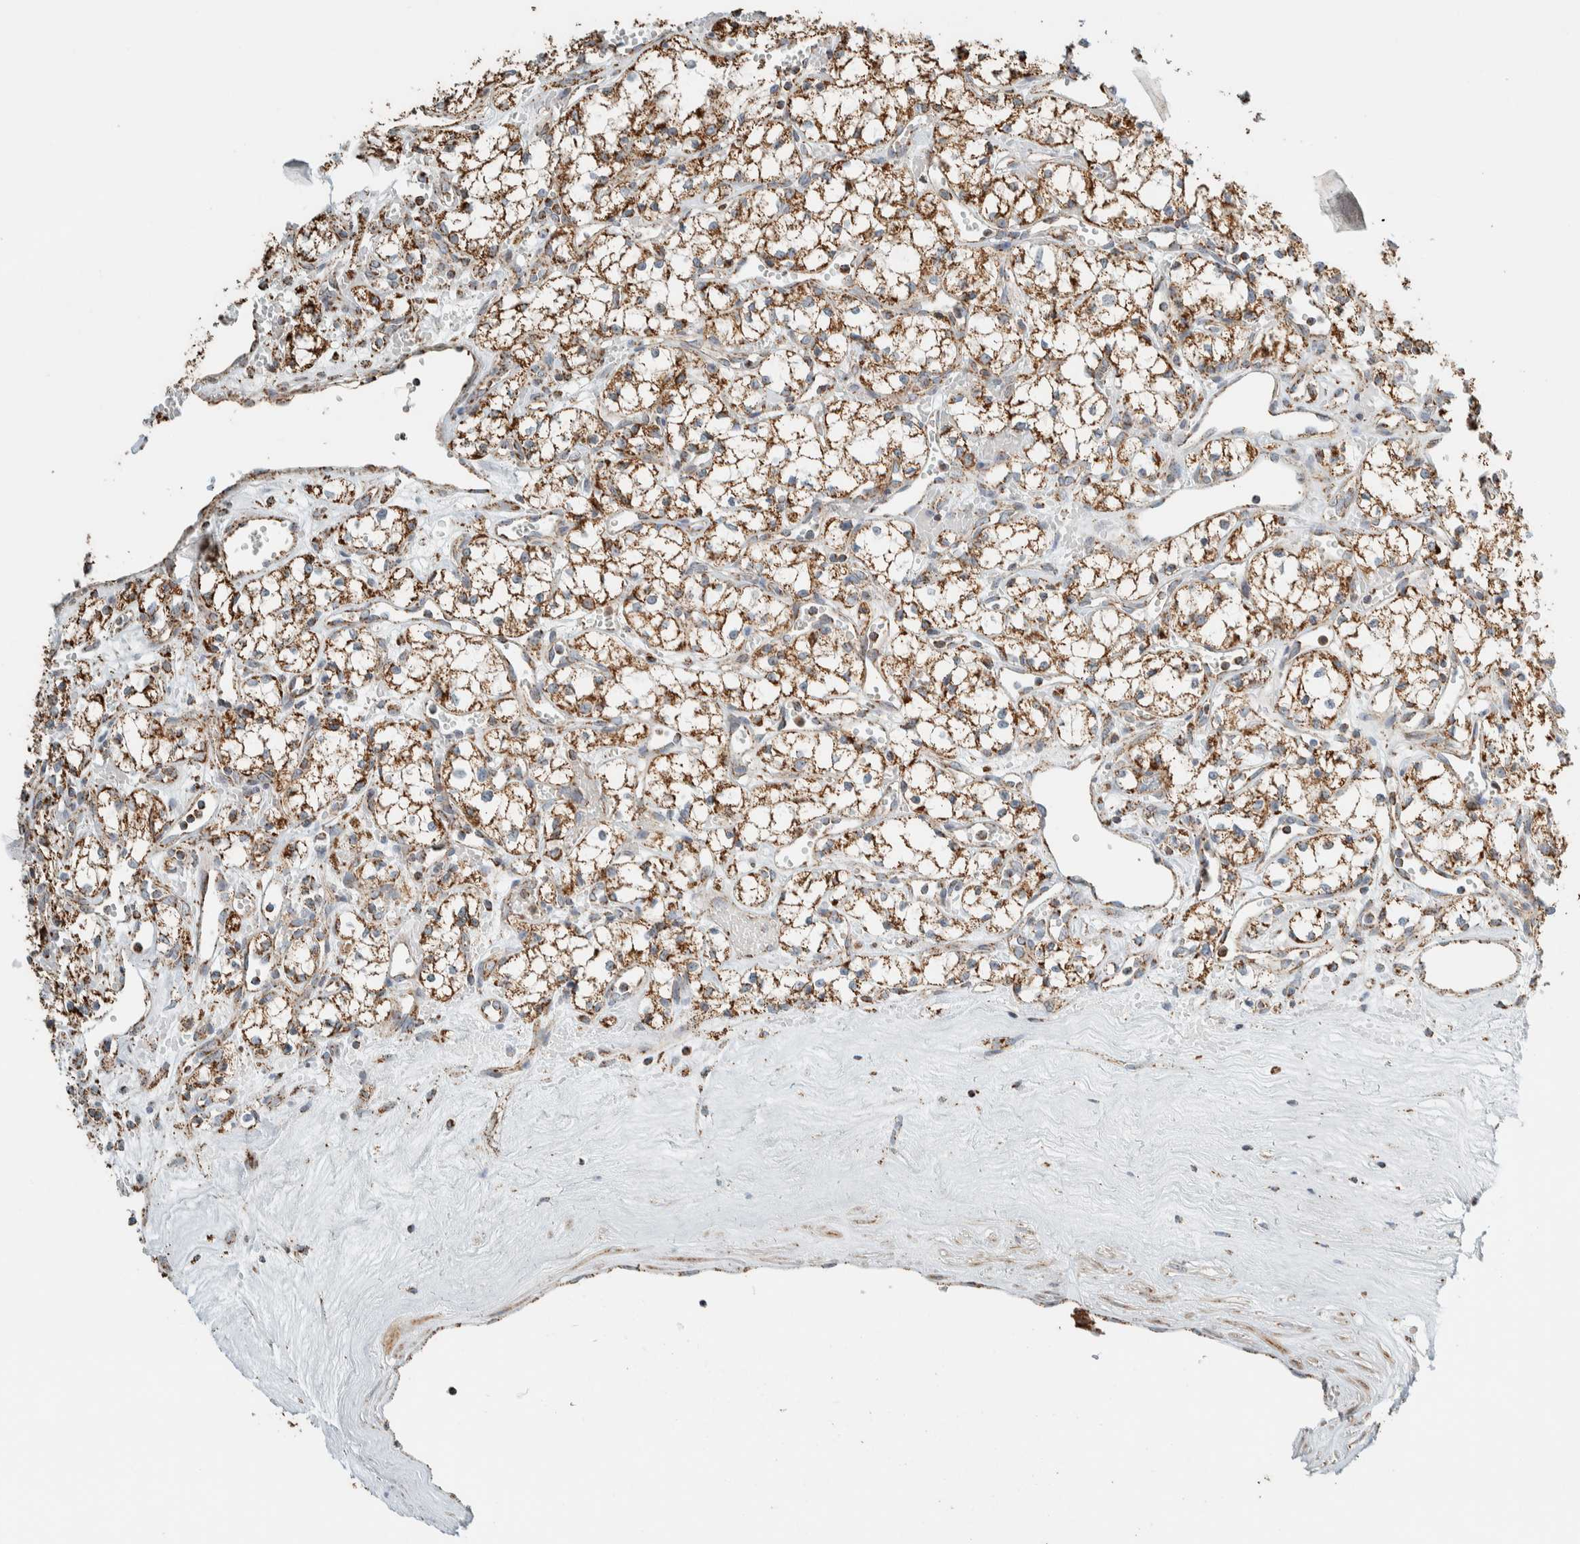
{"staining": {"intensity": "moderate", "quantity": ">75%", "location": "cytoplasmic/membranous"}, "tissue": "renal cancer", "cell_type": "Tumor cells", "image_type": "cancer", "snomed": [{"axis": "morphology", "description": "Adenocarcinoma, NOS"}, {"axis": "topography", "description": "Kidney"}], "caption": "This histopathology image exhibits adenocarcinoma (renal) stained with immunohistochemistry (IHC) to label a protein in brown. The cytoplasmic/membranous of tumor cells show moderate positivity for the protein. Nuclei are counter-stained blue.", "gene": "ZNF454", "patient": {"sex": "male", "age": 59}}